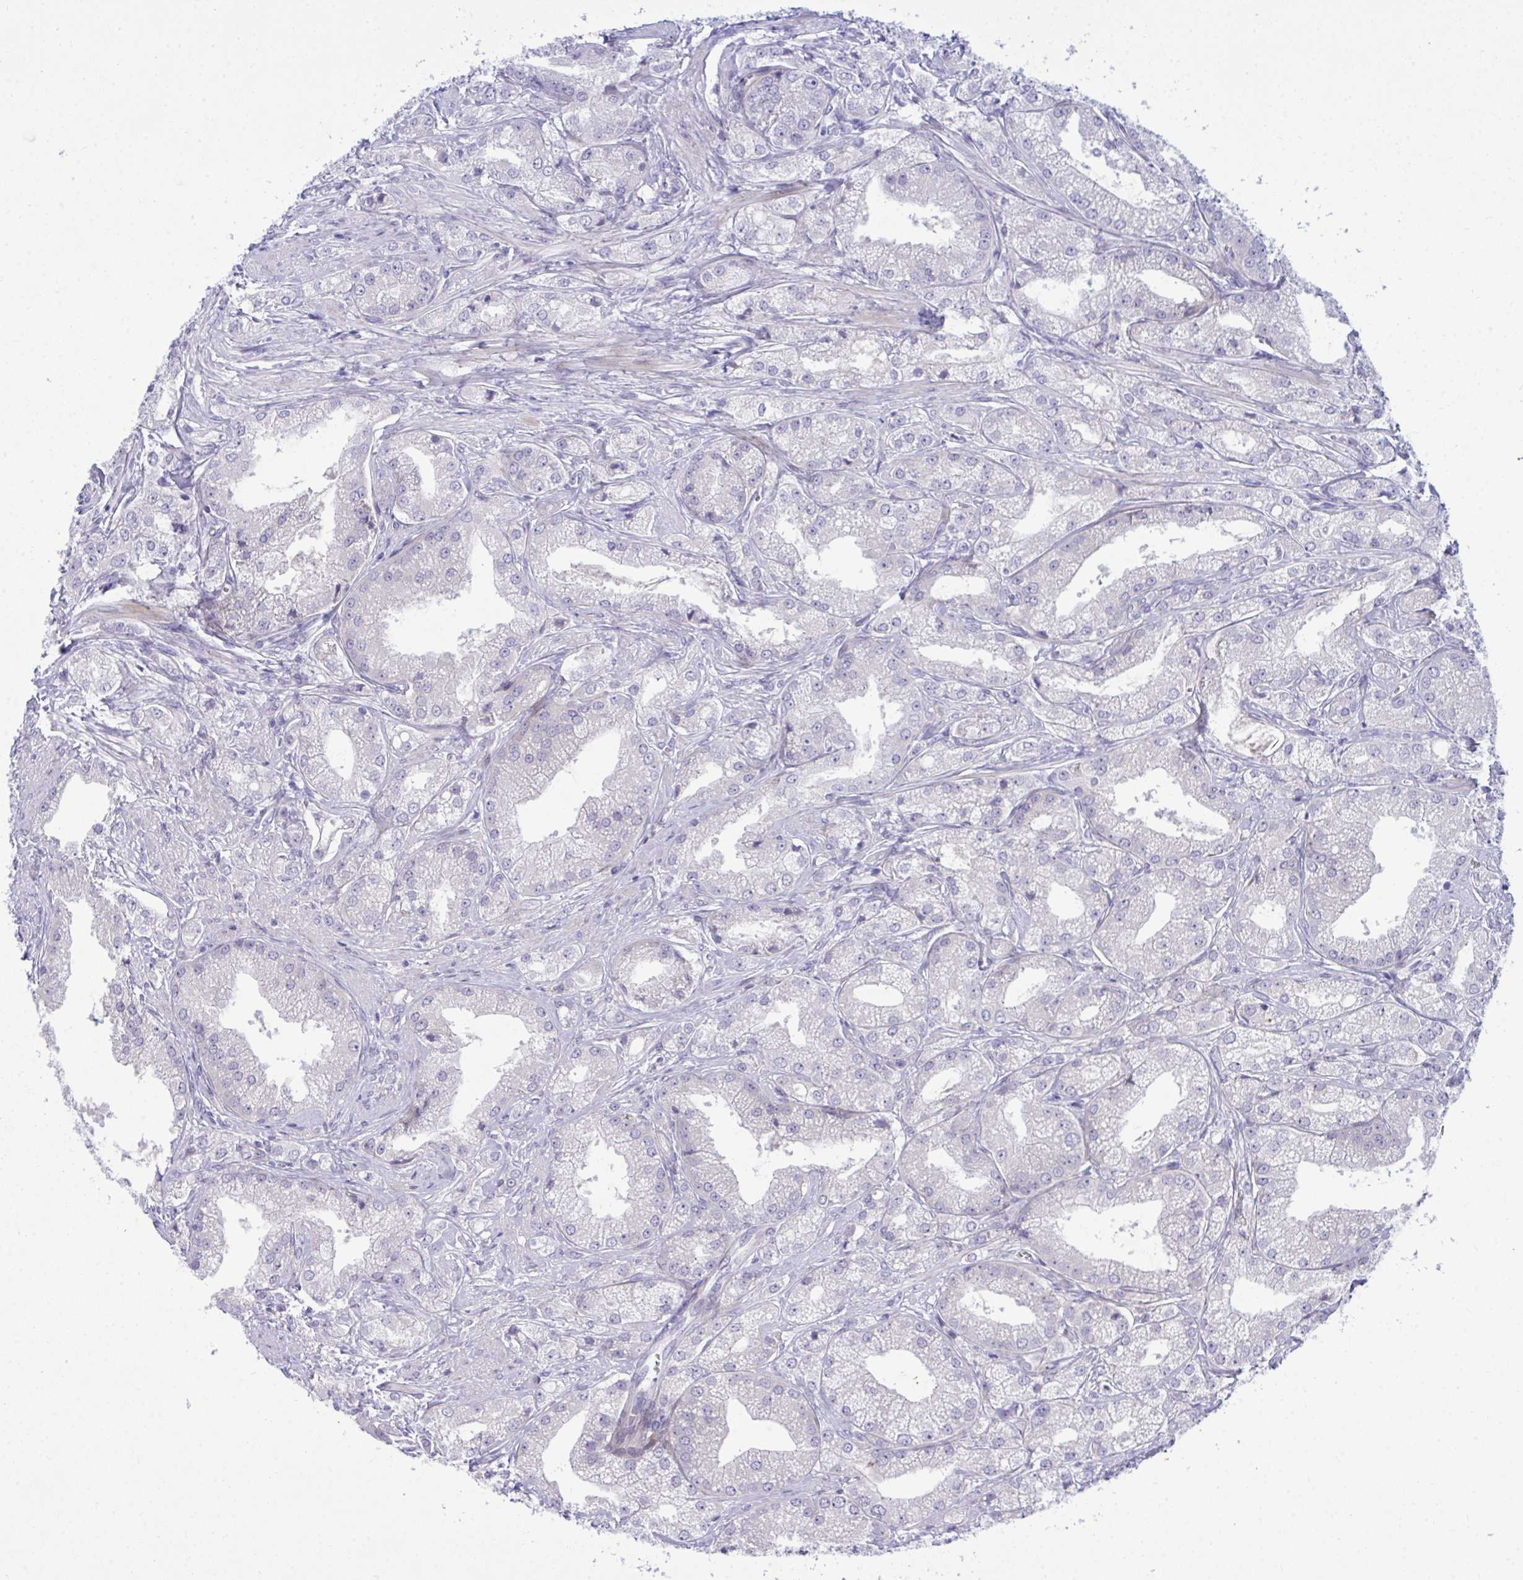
{"staining": {"intensity": "negative", "quantity": "none", "location": "none"}, "tissue": "prostate cancer", "cell_type": "Tumor cells", "image_type": "cancer", "snomed": [{"axis": "morphology", "description": "Adenocarcinoma, High grade"}, {"axis": "topography", "description": "Prostate"}], "caption": "DAB immunohistochemical staining of prostate cancer demonstrates no significant positivity in tumor cells.", "gene": "MED9", "patient": {"sex": "male", "age": 61}}